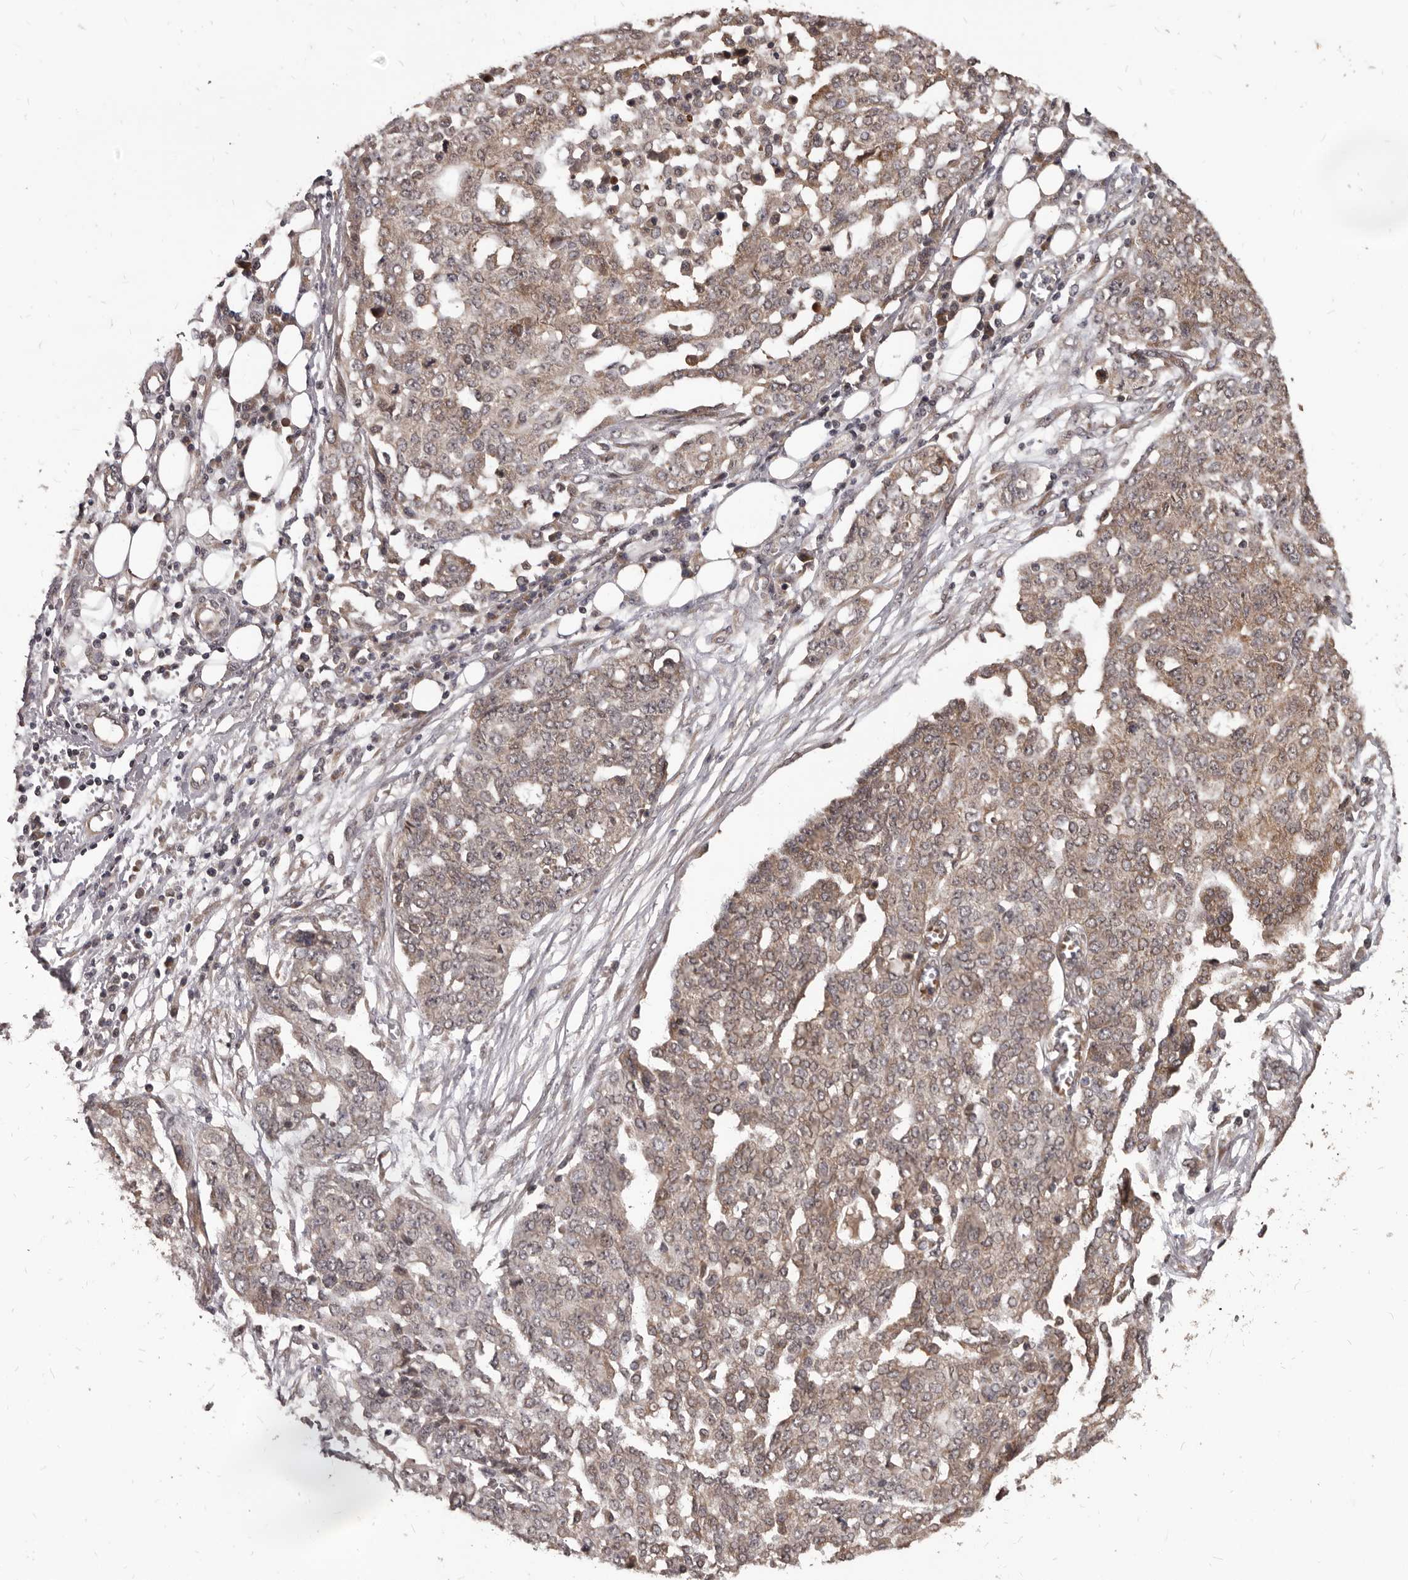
{"staining": {"intensity": "weak", "quantity": ">75%", "location": "cytoplasmic/membranous"}, "tissue": "ovarian cancer", "cell_type": "Tumor cells", "image_type": "cancer", "snomed": [{"axis": "morphology", "description": "Cystadenocarcinoma, serous, NOS"}, {"axis": "topography", "description": "Soft tissue"}, {"axis": "topography", "description": "Ovary"}], "caption": "Ovarian serous cystadenocarcinoma stained with IHC displays weak cytoplasmic/membranous staining in approximately >75% of tumor cells.", "gene": "GABPB2", "patient": {"sex": "female", "age": 57}}